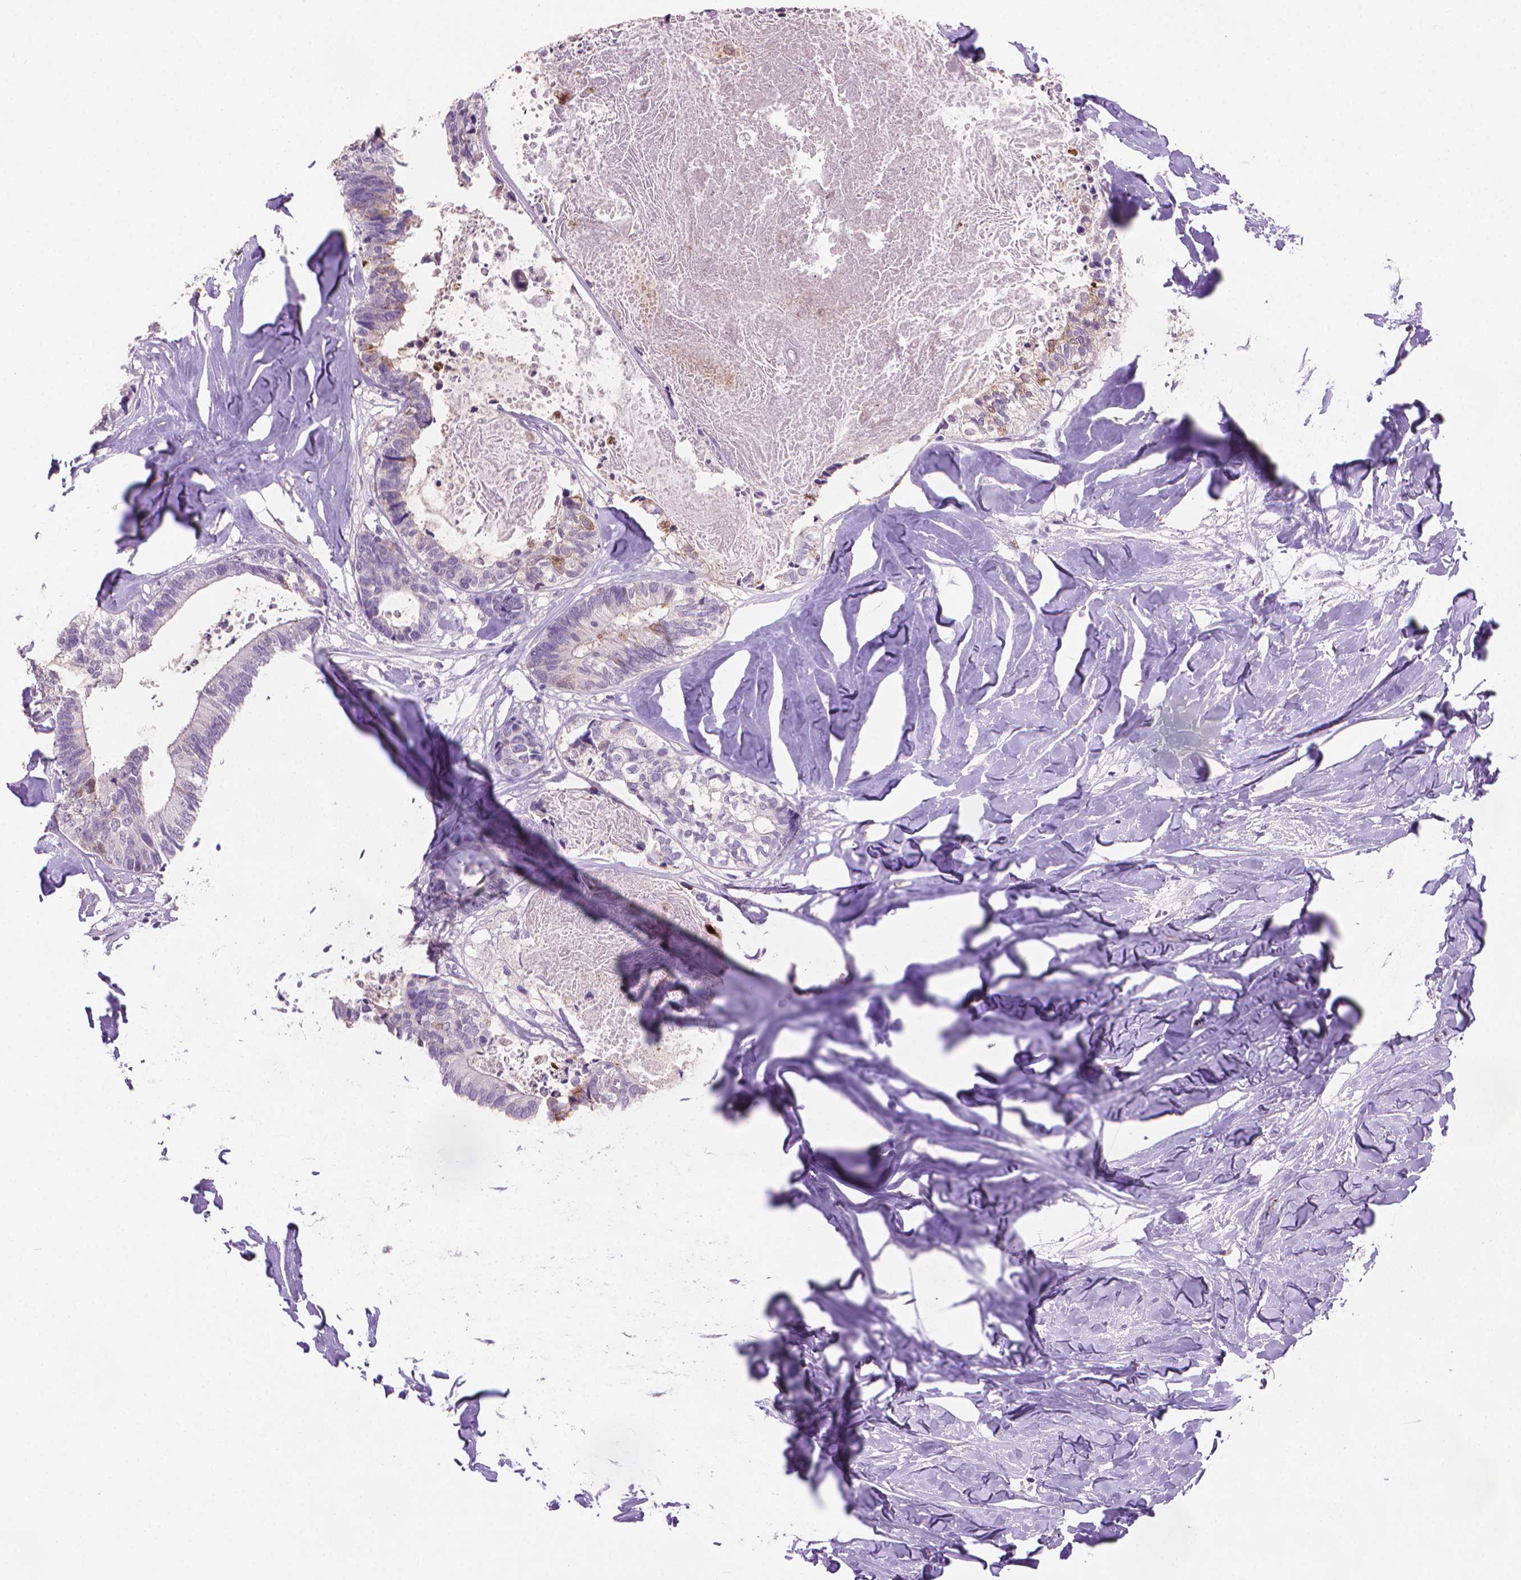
{"staining": {"intensity": "negative", "quantity": "none", "location": "none"}, "tissue": "colorectal cancer", "cell_type": "Tumor cells", "image_type": "cancer", "snomed": [{"axis": "morphology", "description": "Adenocarcinoma, NOS"}, {"axis": "topography", "description": "Colon"}, {"axis": "topography", "description": "Rectum"}], "caption": "Tumor cells show no significant positivity in adenocarcinoma (colorectal). Brightfield microscopy of IHC stained with DAB (brown) and hematoxylin (blue), captured at high magnification.", "gene": "MUC1", "patient": {"sex": "male", "age": 57}}